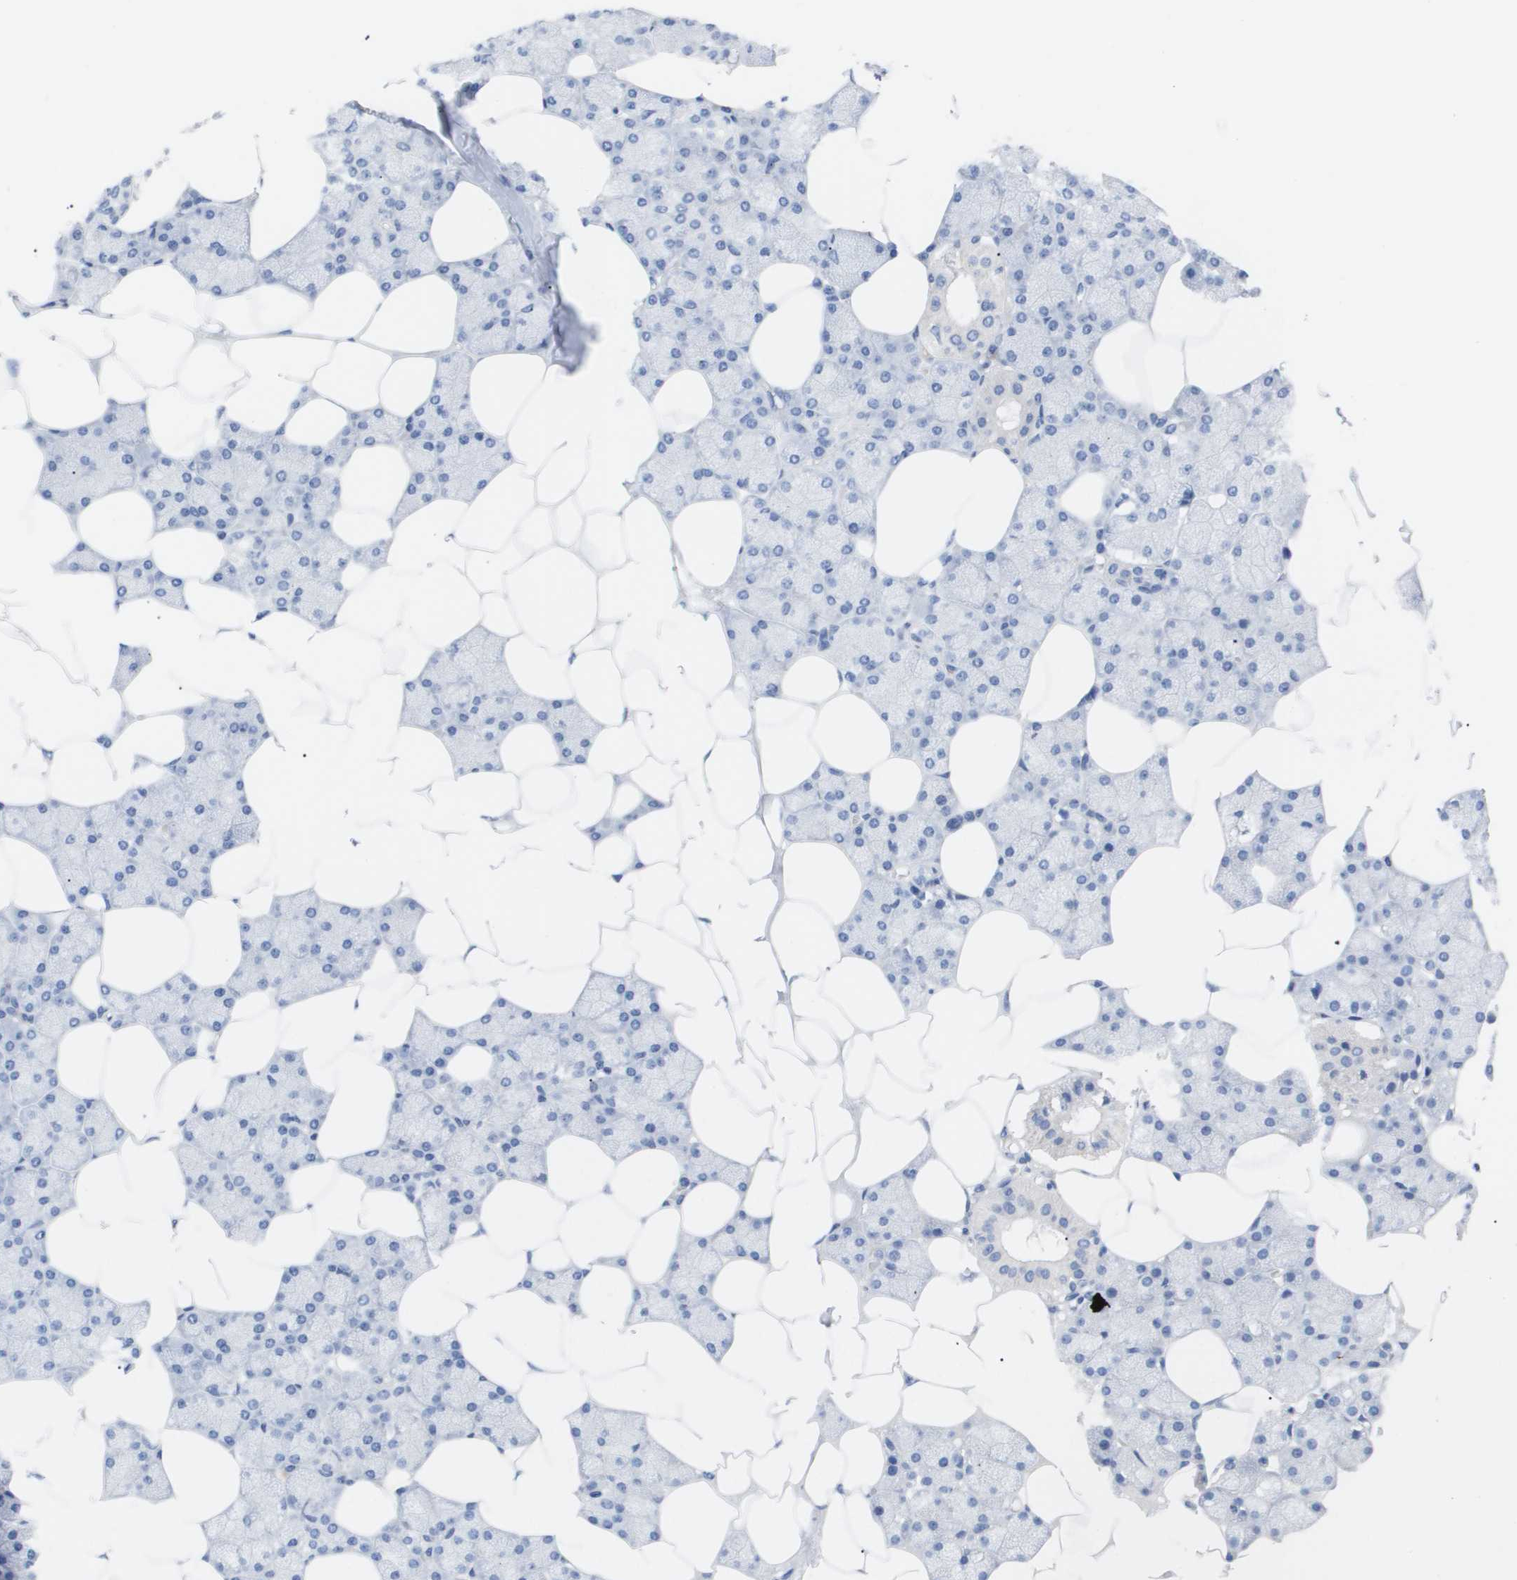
{"staining": {"intensity": "negative", "quantity": "none", "location": "none"}, "tissue": "salivary gland", "cell_type": "Glandular cells", "image_type": "normal", "snomed": [{"axis": "morphology", "description": "Normal tissue, NOS"}, {"axis": "topography", "description": "Salivary gland"}], "caption": "This is a micrograph of immunohistochemistry staining of benign salivary gland, which shows no positivity in glandular cells.", "gene": "CAV3", "patient": {"sex": "male", "age": 62}}